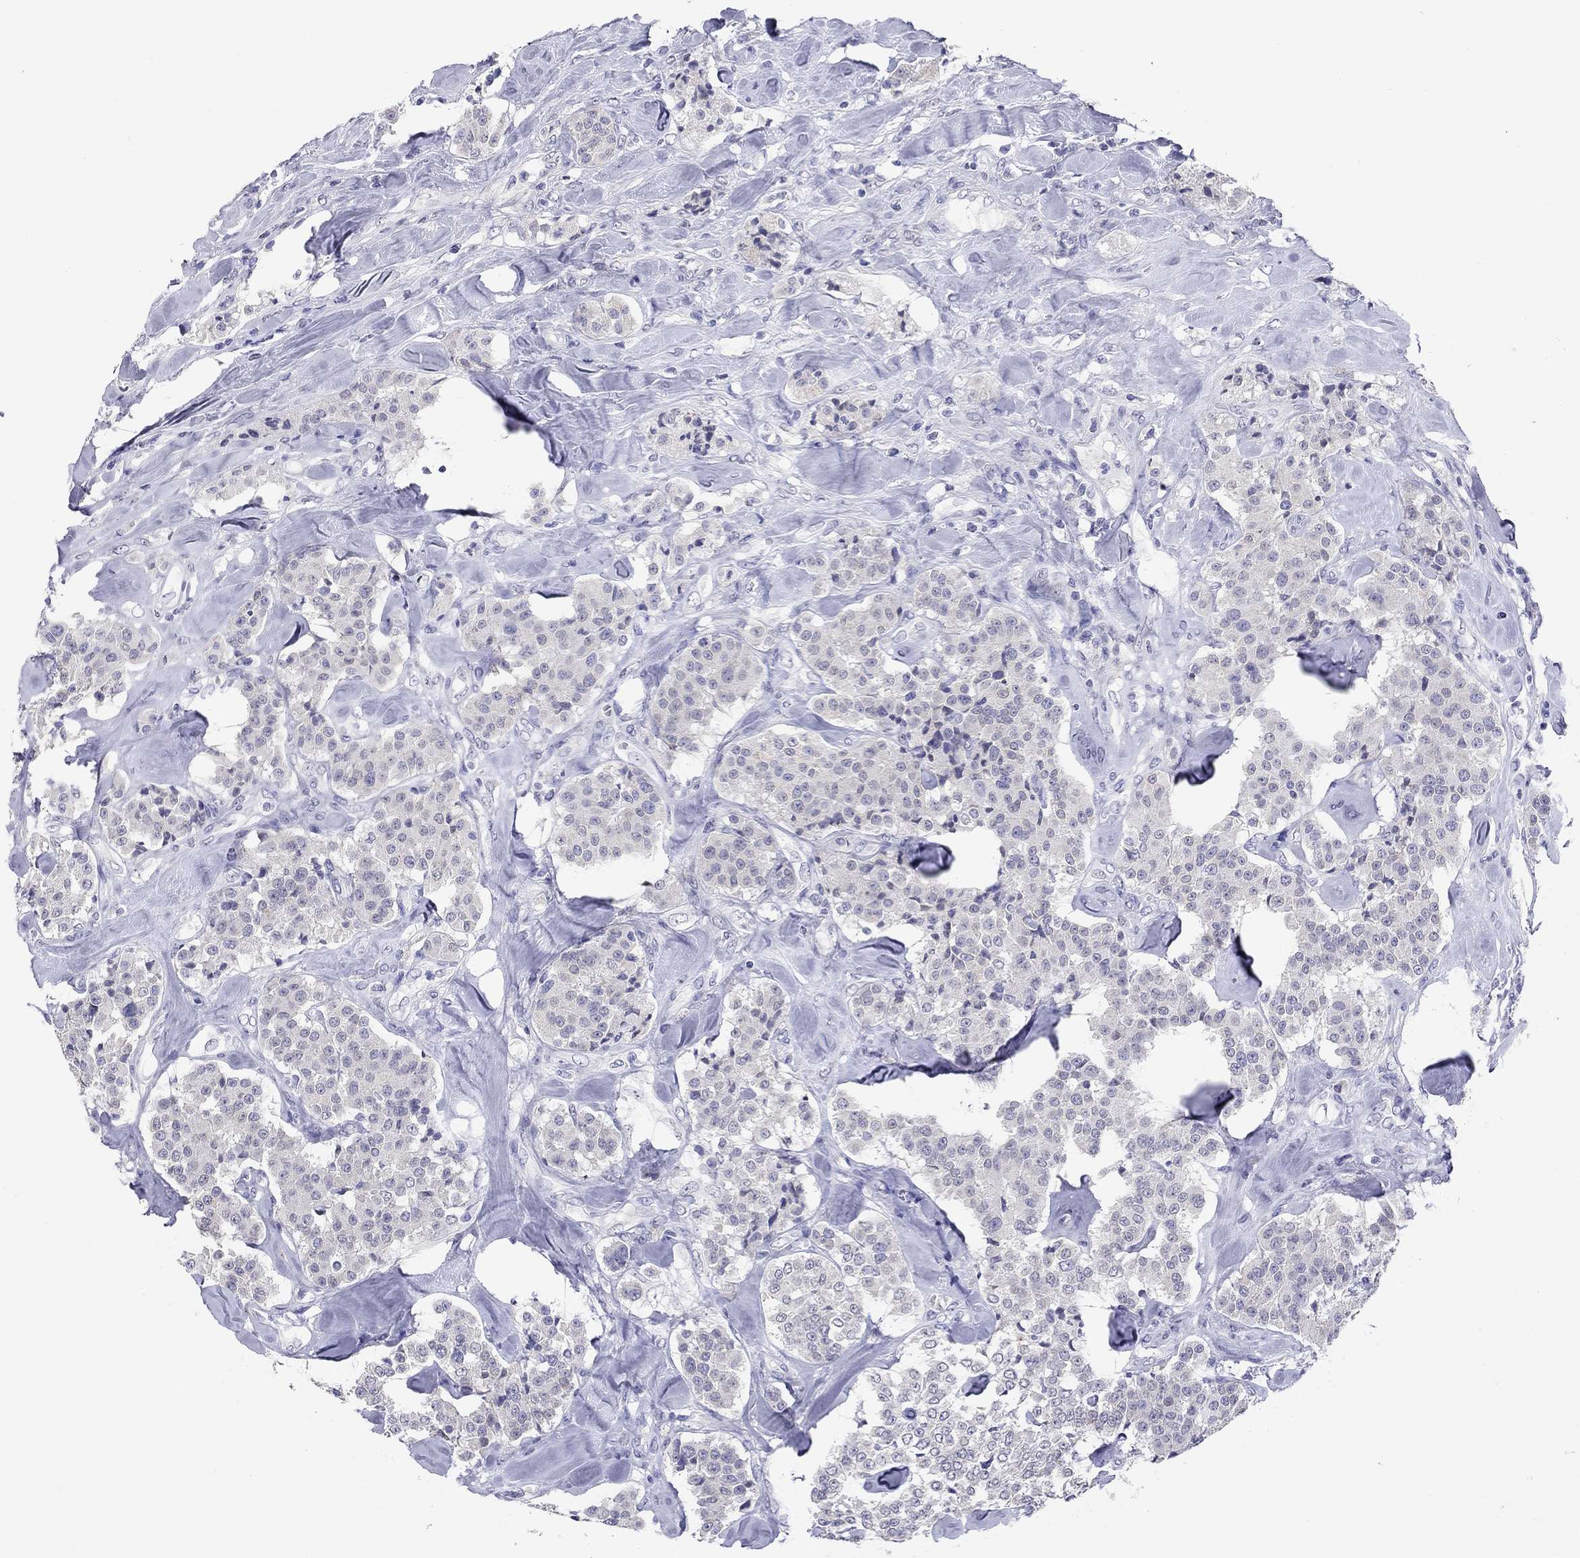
{"staining": {"intensity": "negative", "quantity": "none", "location": "none"}, "tissue": "carcinoid", "cell_type": "Tumor cells", "image_type": "cancer", "snomed": [{"axis": "morphology", "description": "Carcinoid, malignant, NOS"}, {"axis": "topography", "description": "Pancreas"}], "caption": "This histopathology image is of carcinoid stained with immunohistochemistry to label a protein in brown with the nuclei are counter-stained blue. There is no positivity in tumor cells.", "gene": "ARMC12", "patient": {"sex": "male", "age": 41}}